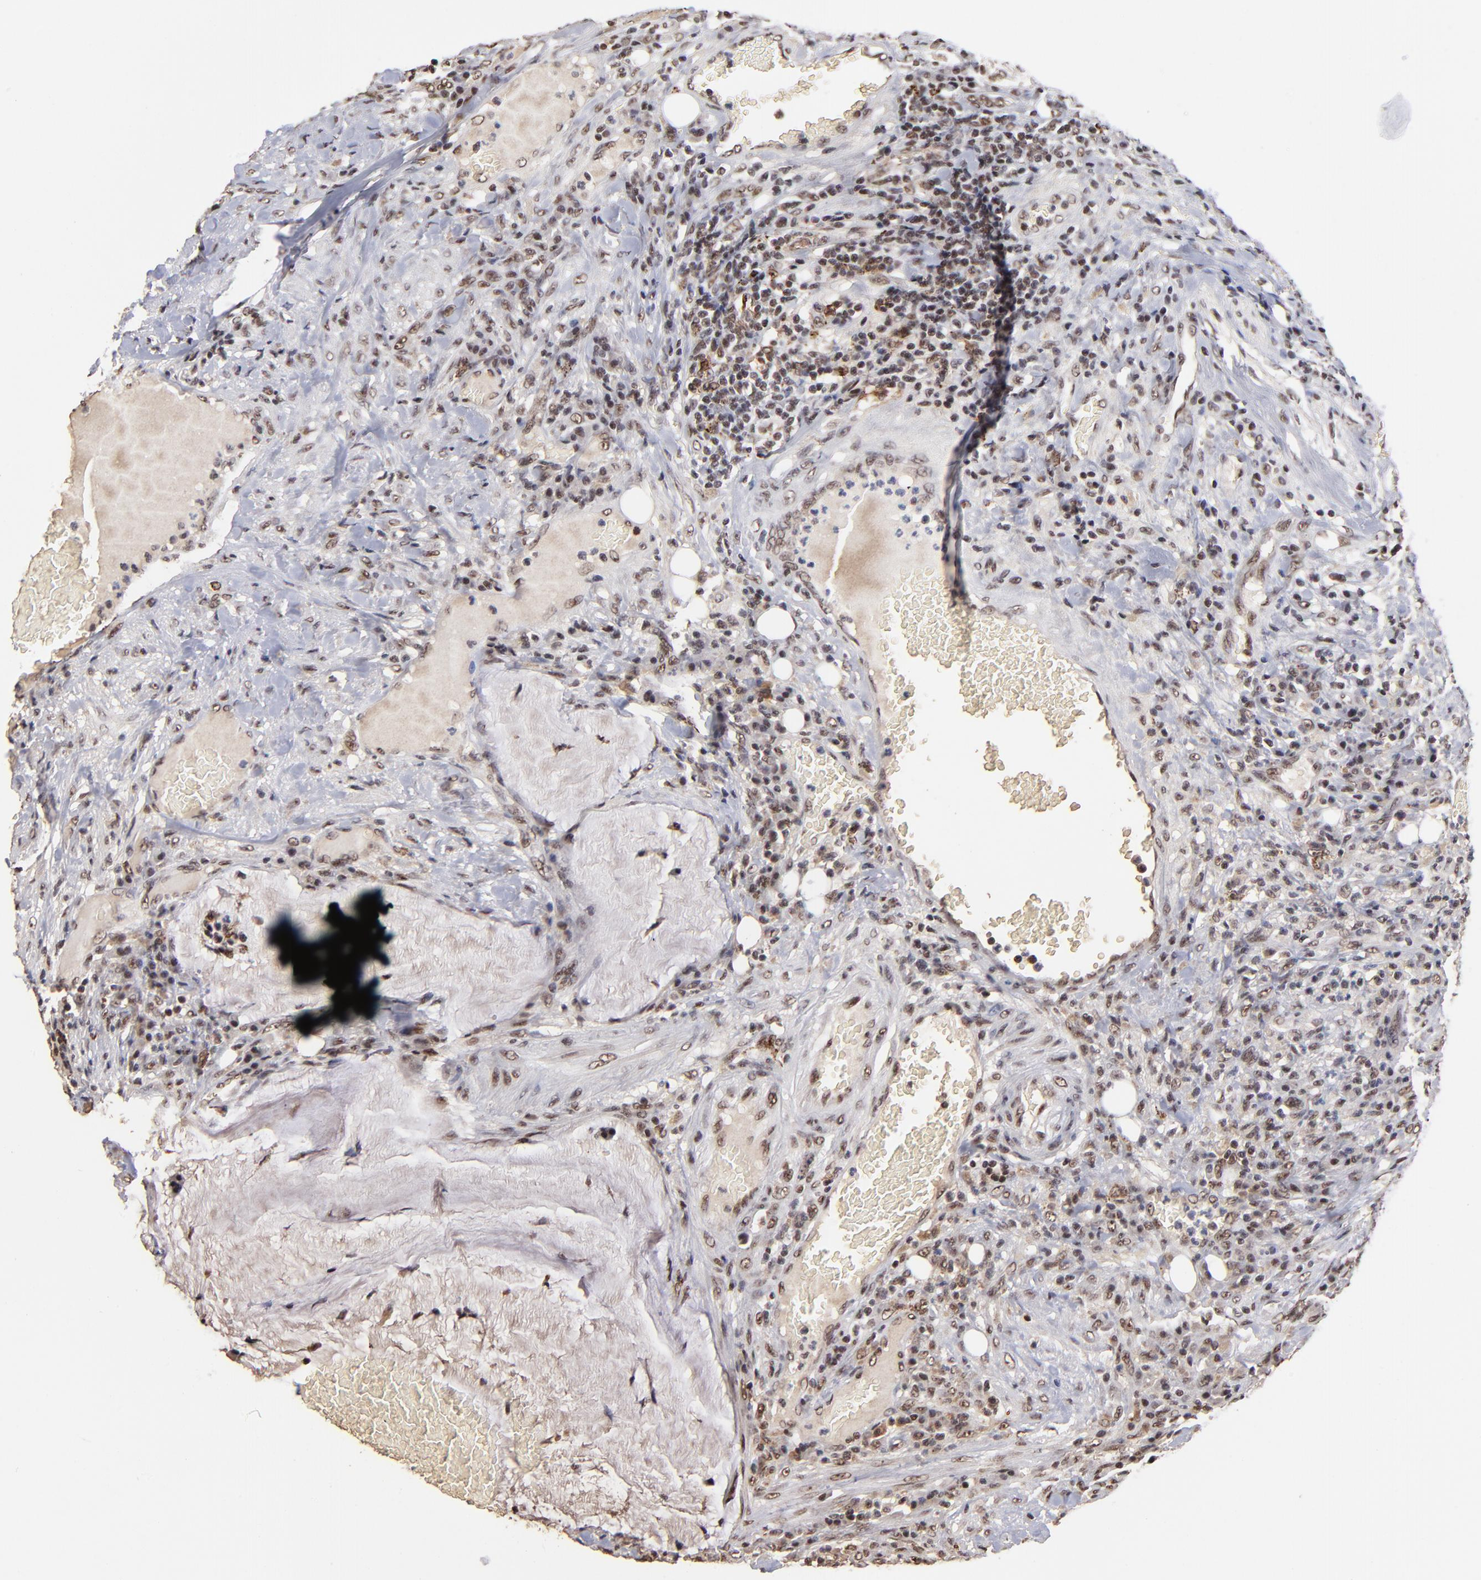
{"staining": {"intensity": "moderate", "quantity": ">75%", "location": "nuclear"}, "tissue": "colorectal cancer", "cell_type": "Tumor cells", "image_type": "cancer", "snomed": [{"axis": "morphology", "description": "Adenocarcinoma, NOS"}, {"axis": "topography", "description": "Colon"}], "caption": "This is an image of immunohistochemistry (IHC) staining of colorectal adenocarcinoma, which shows moderate positivity in the nuclear of tumor cells.", "gene": "ZNF146", "patient": {"sex": "male", "age": 54}}